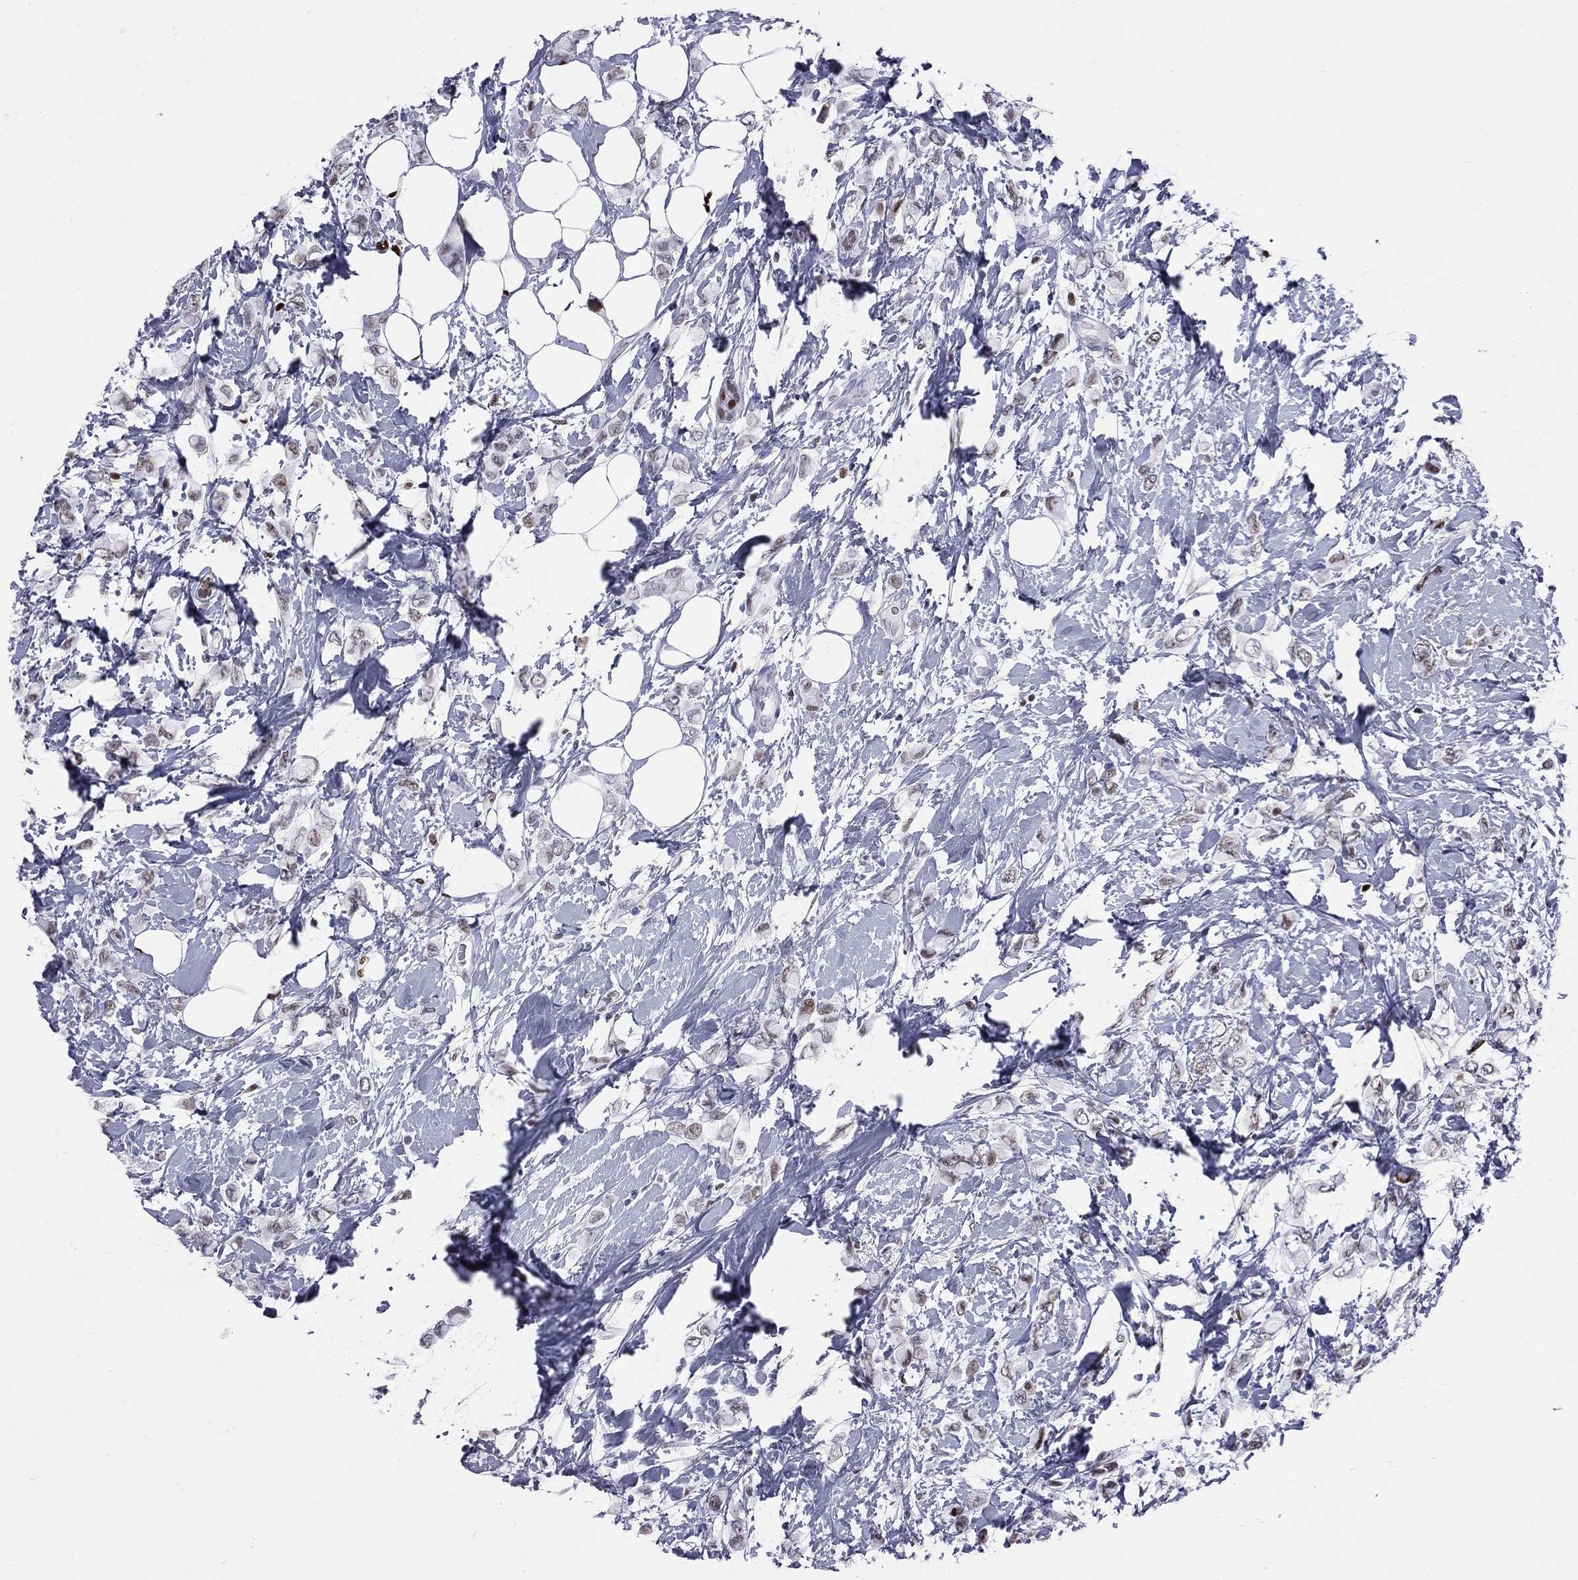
{"staining": {"intensity": "moderate", "quantity": "25%-75%", "location": "nuclear"}, "tissue": "breast cancer", "cell_type": "Tumor cells", "image_type": "cancer", "snomed": [{"axis": "morphology", "description": "Lobular carcinoma"}, {"axis": "topography", "description": "Breast"}], "caption": "Protein staining of breast cancer tissue displays moderate nuclear expression in about 25%-75% of tumor cells. (DAB (3,3'-diaminobenzidine) IHC with brightfield microscopy, high magnification).", "gene": "PCGF3", "patient": {"sex": "female", "age": 66}}